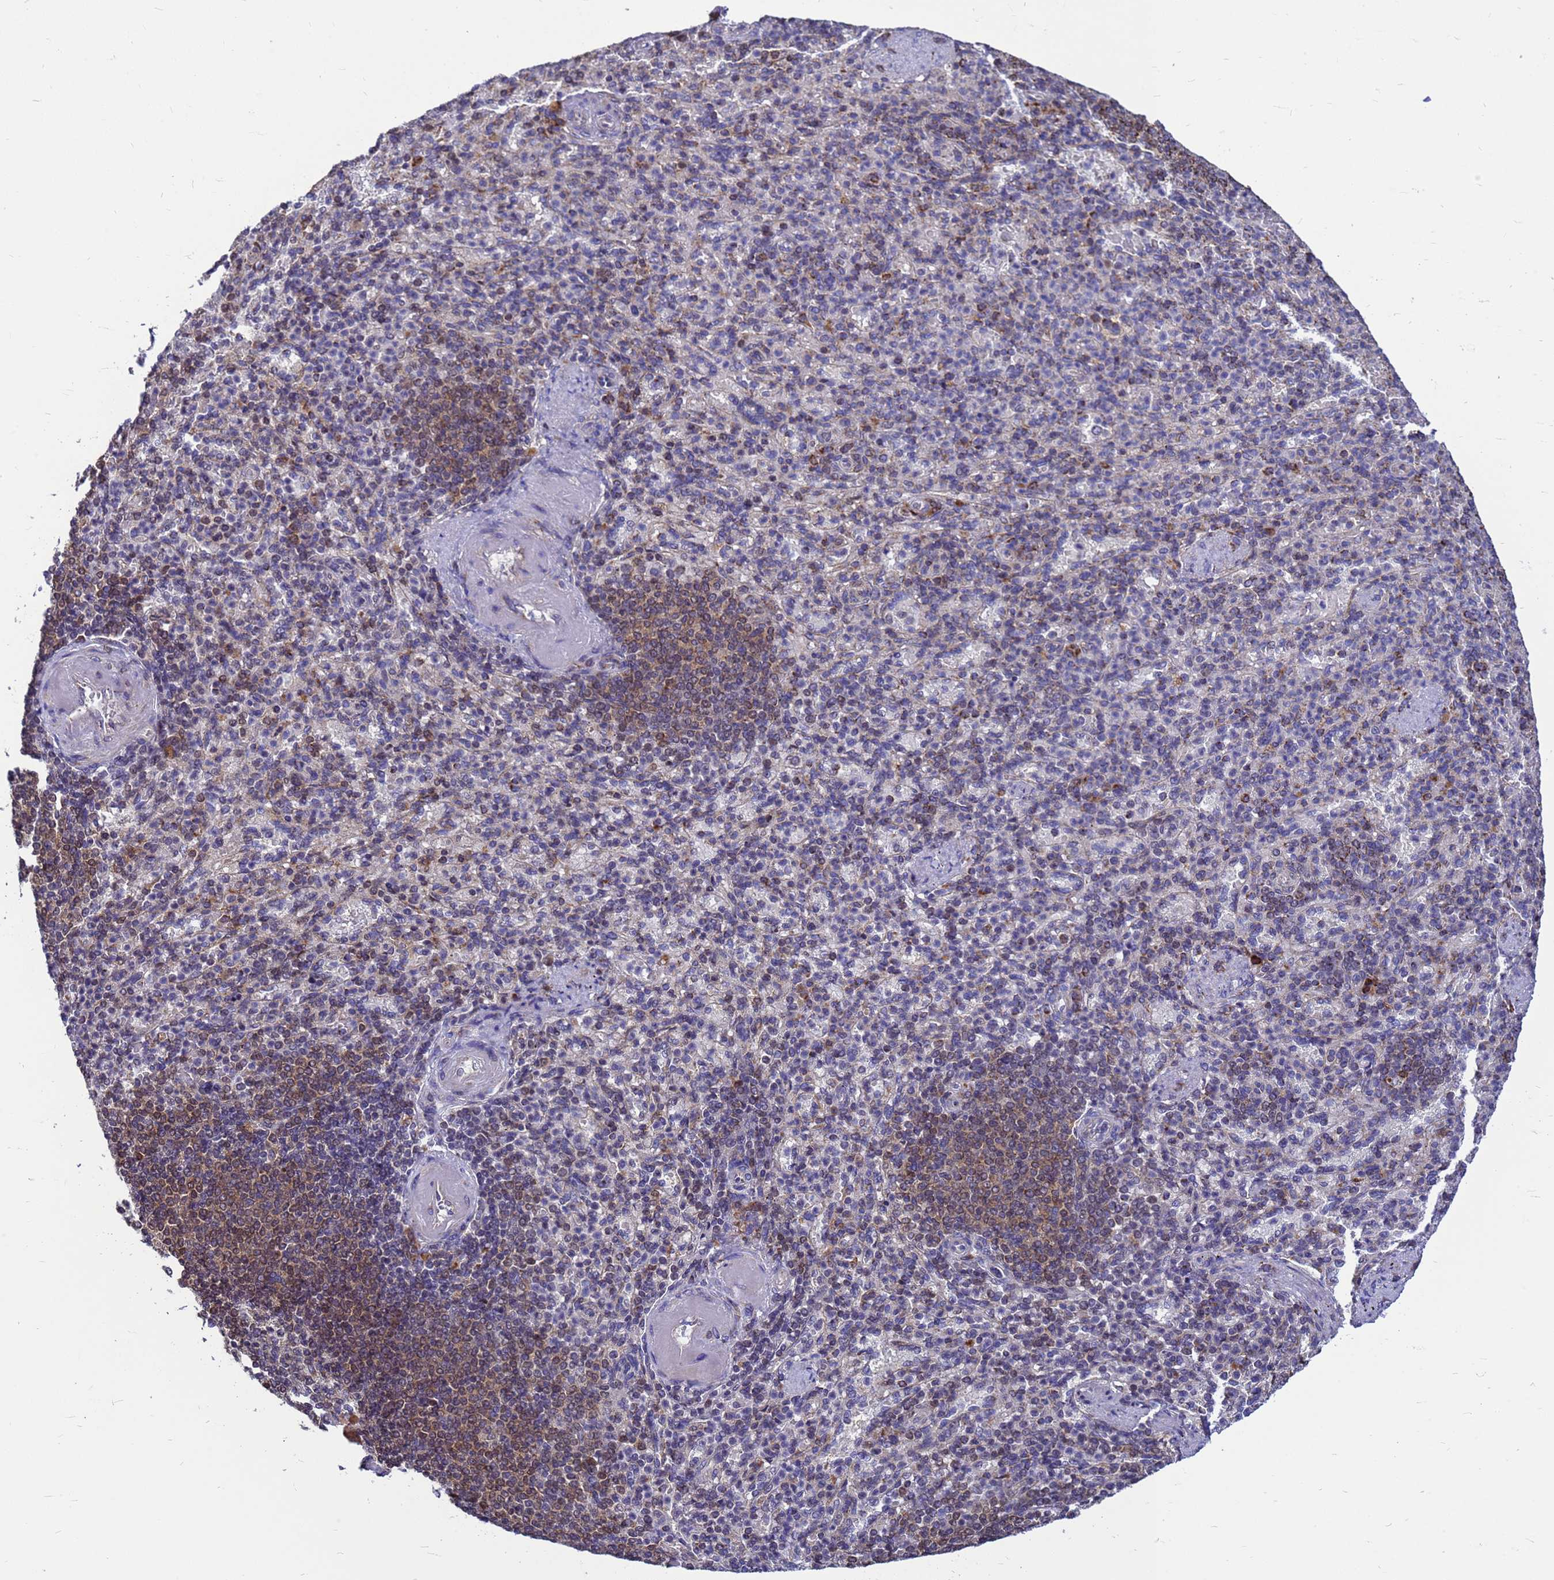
{"staining": {"intensity": "moderate", "quantity": "<25%", "location": "cytoplasmic/membranous"}, "tissue": "spleen", "cell_type": "Cells in red pulp", "image_type": "normal", "snomed": [{"axis": "morphology", "description": "Normal tissue, NOS"}, {"axis": "topography", "description": "Spleen"}], "caption": "Immunohistochemical staining of benign human spleen exhibits moderate cytoplasmic/membranous protein expression in approximately <25% of cells in red pulp.", "gene": "CMC4", "patient": {"sex": "female", "age": 74}}